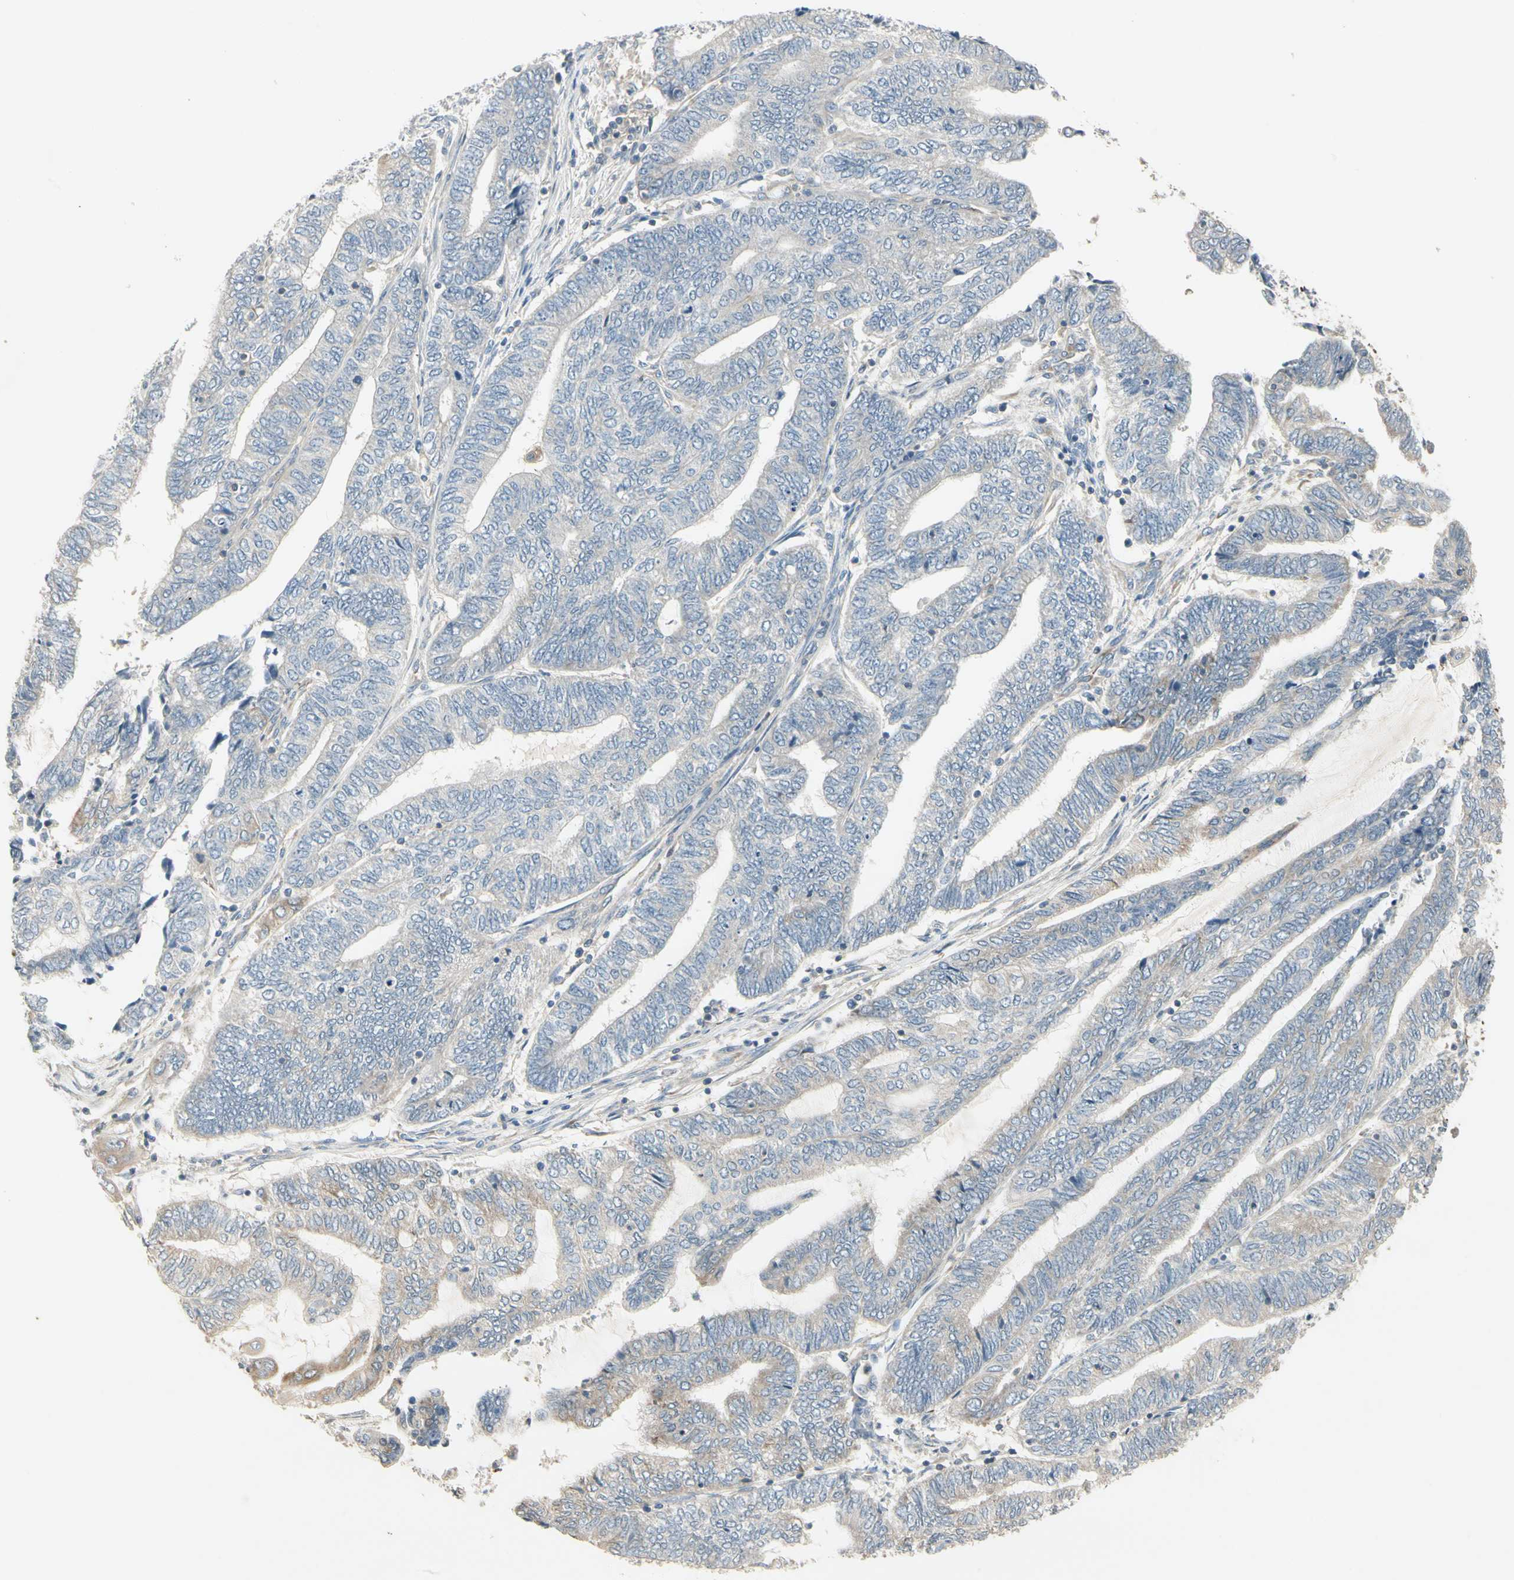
{"staining": {"intensity": "weak", "quantity": "25%-75%", "location": "cytoplasmic/membranous"}, "tissue": "endometrial cancer", "cell_type": "Tumor cells", "image_type": "cancer", "snomed": [{"axis": "morphology", "description": "Adenocarcinoma, NOS"}, {"axis": "topography", "description": "Uterus"}, {"axis": "topography", "description": "Endometrium"}], "caption": "Immunohistochemical staining of human endometrial adenocarcinoma displays low levels of weak cytoplasmic/membranous expression in approximately 25%-75% of tumor cells.", "gene": "ZFP36", "patient": {"sex": "female", "age": 70}}